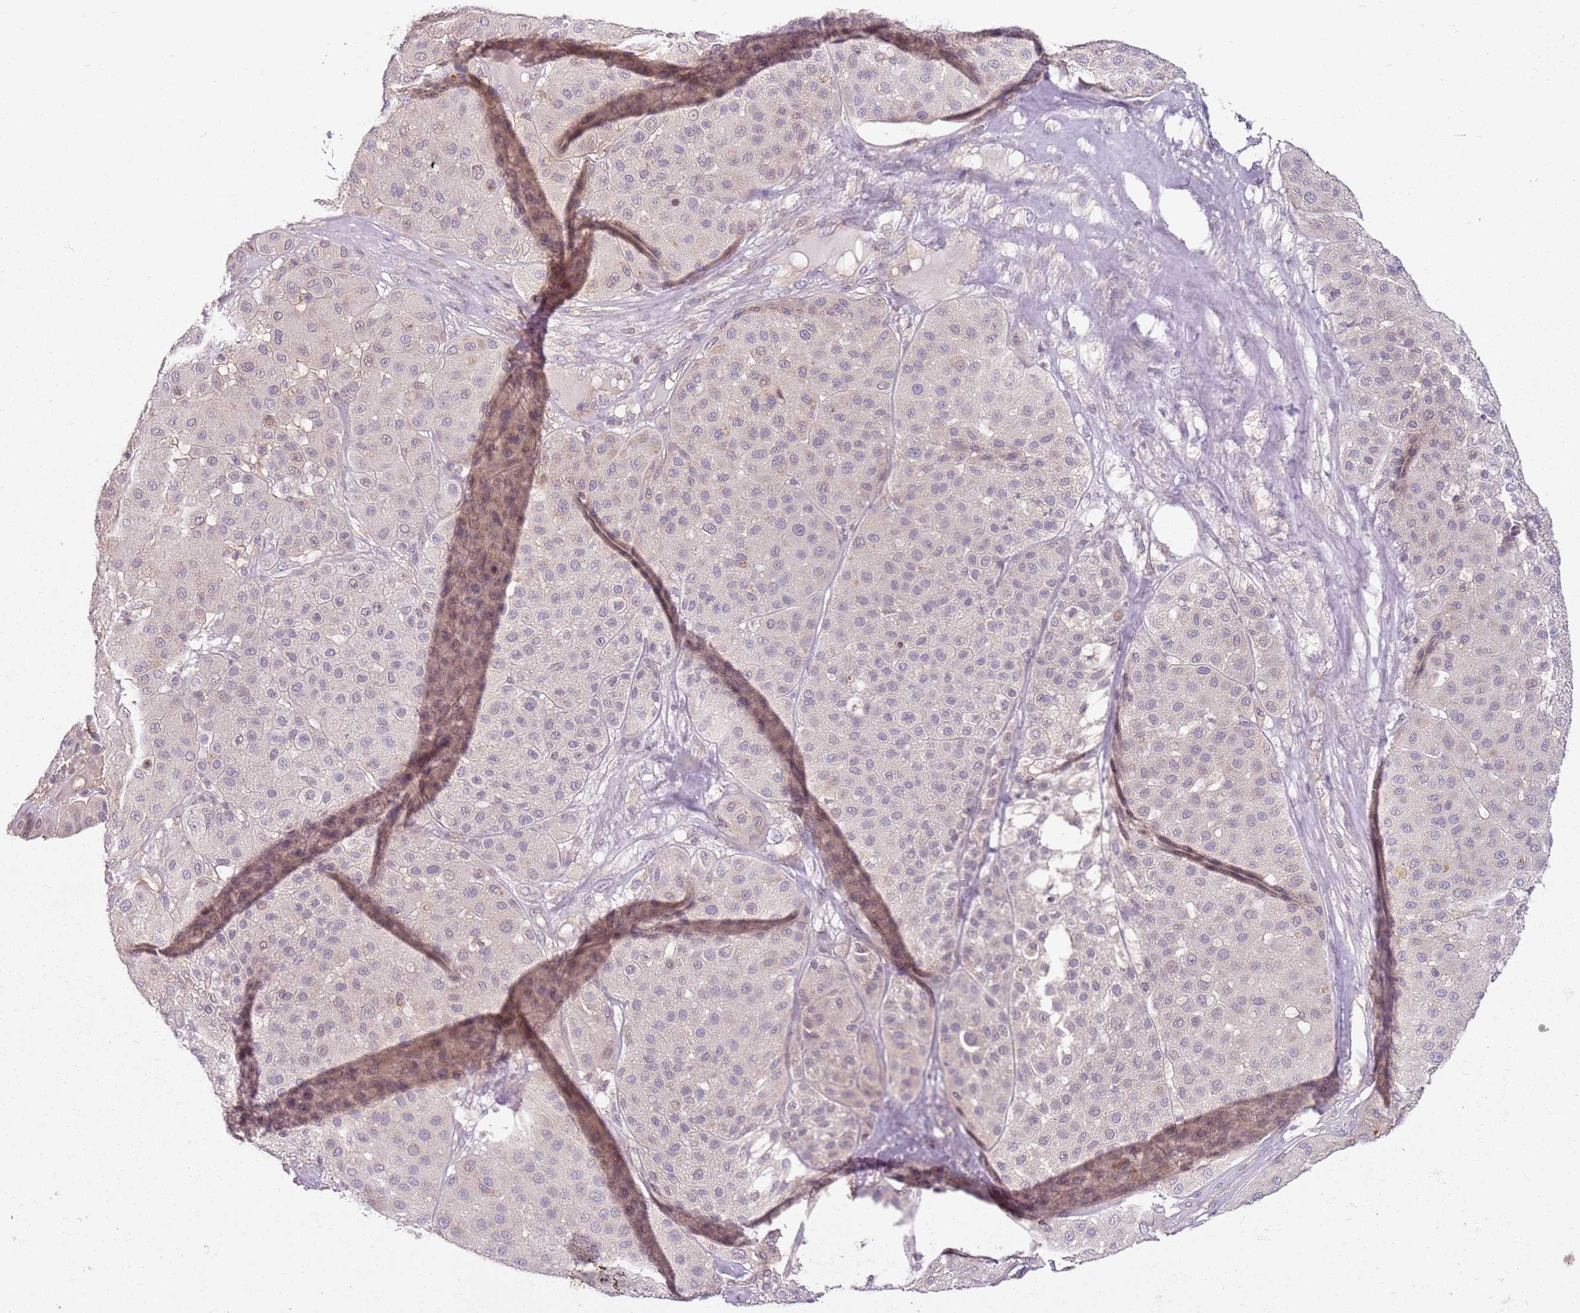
{"staining": {"intensity": "negative", "quantity": "none", "location": "none"}, "tissue": "melanoma", "cell_type": "Tumor cells", "image_type": "cancer", "snomed": [{"axis": "morphology", "description": "Malignant melanoma, Metastatic site"}, {"axis": "topography", "description": "Smooth muscle"}], "caption": "Human melanoma stained for a protein using immunohistochemistry shows no expression in tumor cells.", "gene": "DEFB116", "patient": {"sex": "male", "age": 41}}